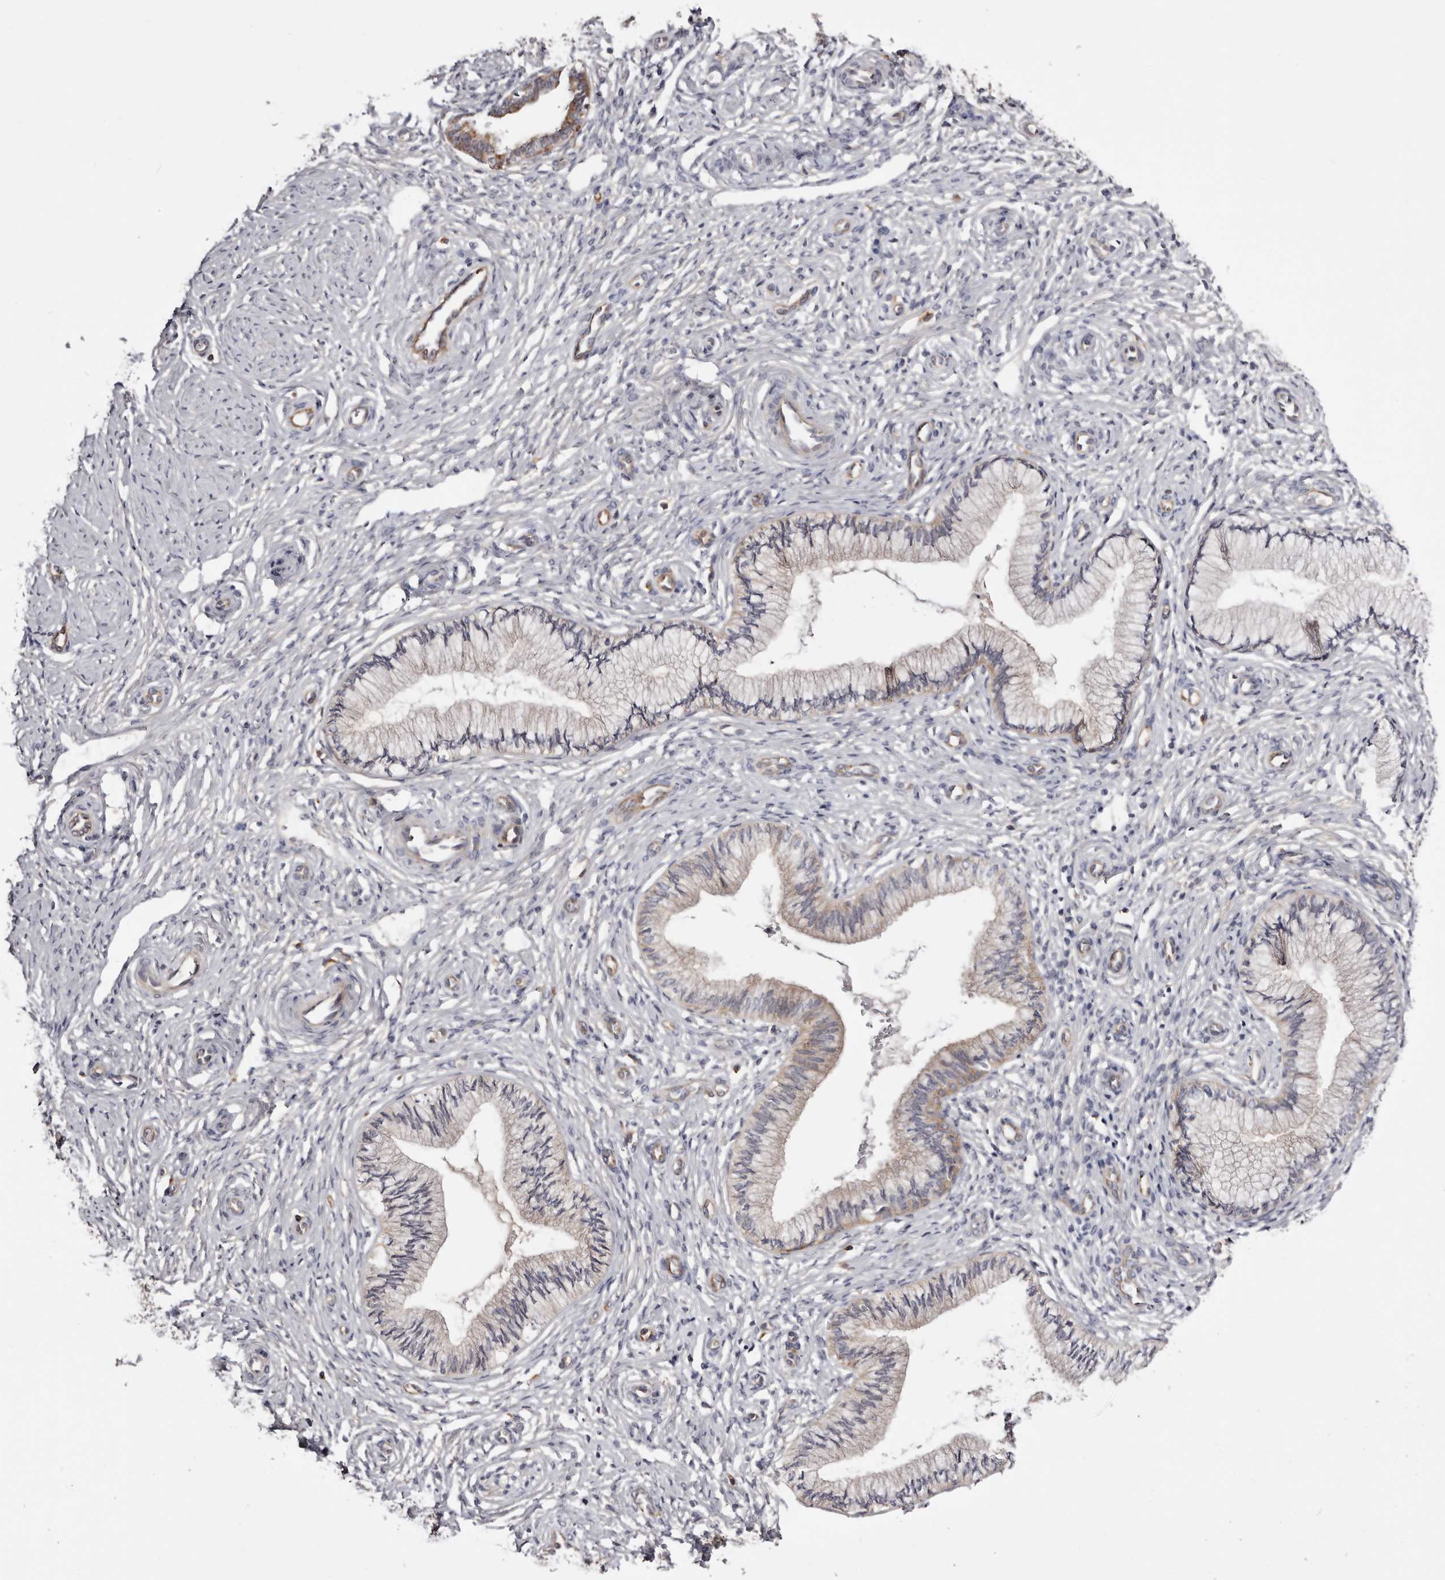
{"staining": {"intensity": "negative", "quantity": "none", "location": "none"}, "tissue": "cervix", "cell_type": "Glandular cells", "image_type": "normal", "snomed": [{"axis": "morphology", "description": "Normal tissue, NOS"}, {"axis": "topography", "description": "Cervix"}], "caption": "Micrograph shows no protein positivity in glandular cells of benign cervix. (IHC, brightfield microscopy, high magnification).", "gene": "DMRT2", "patient": {"sex": "female", "age": 27}}